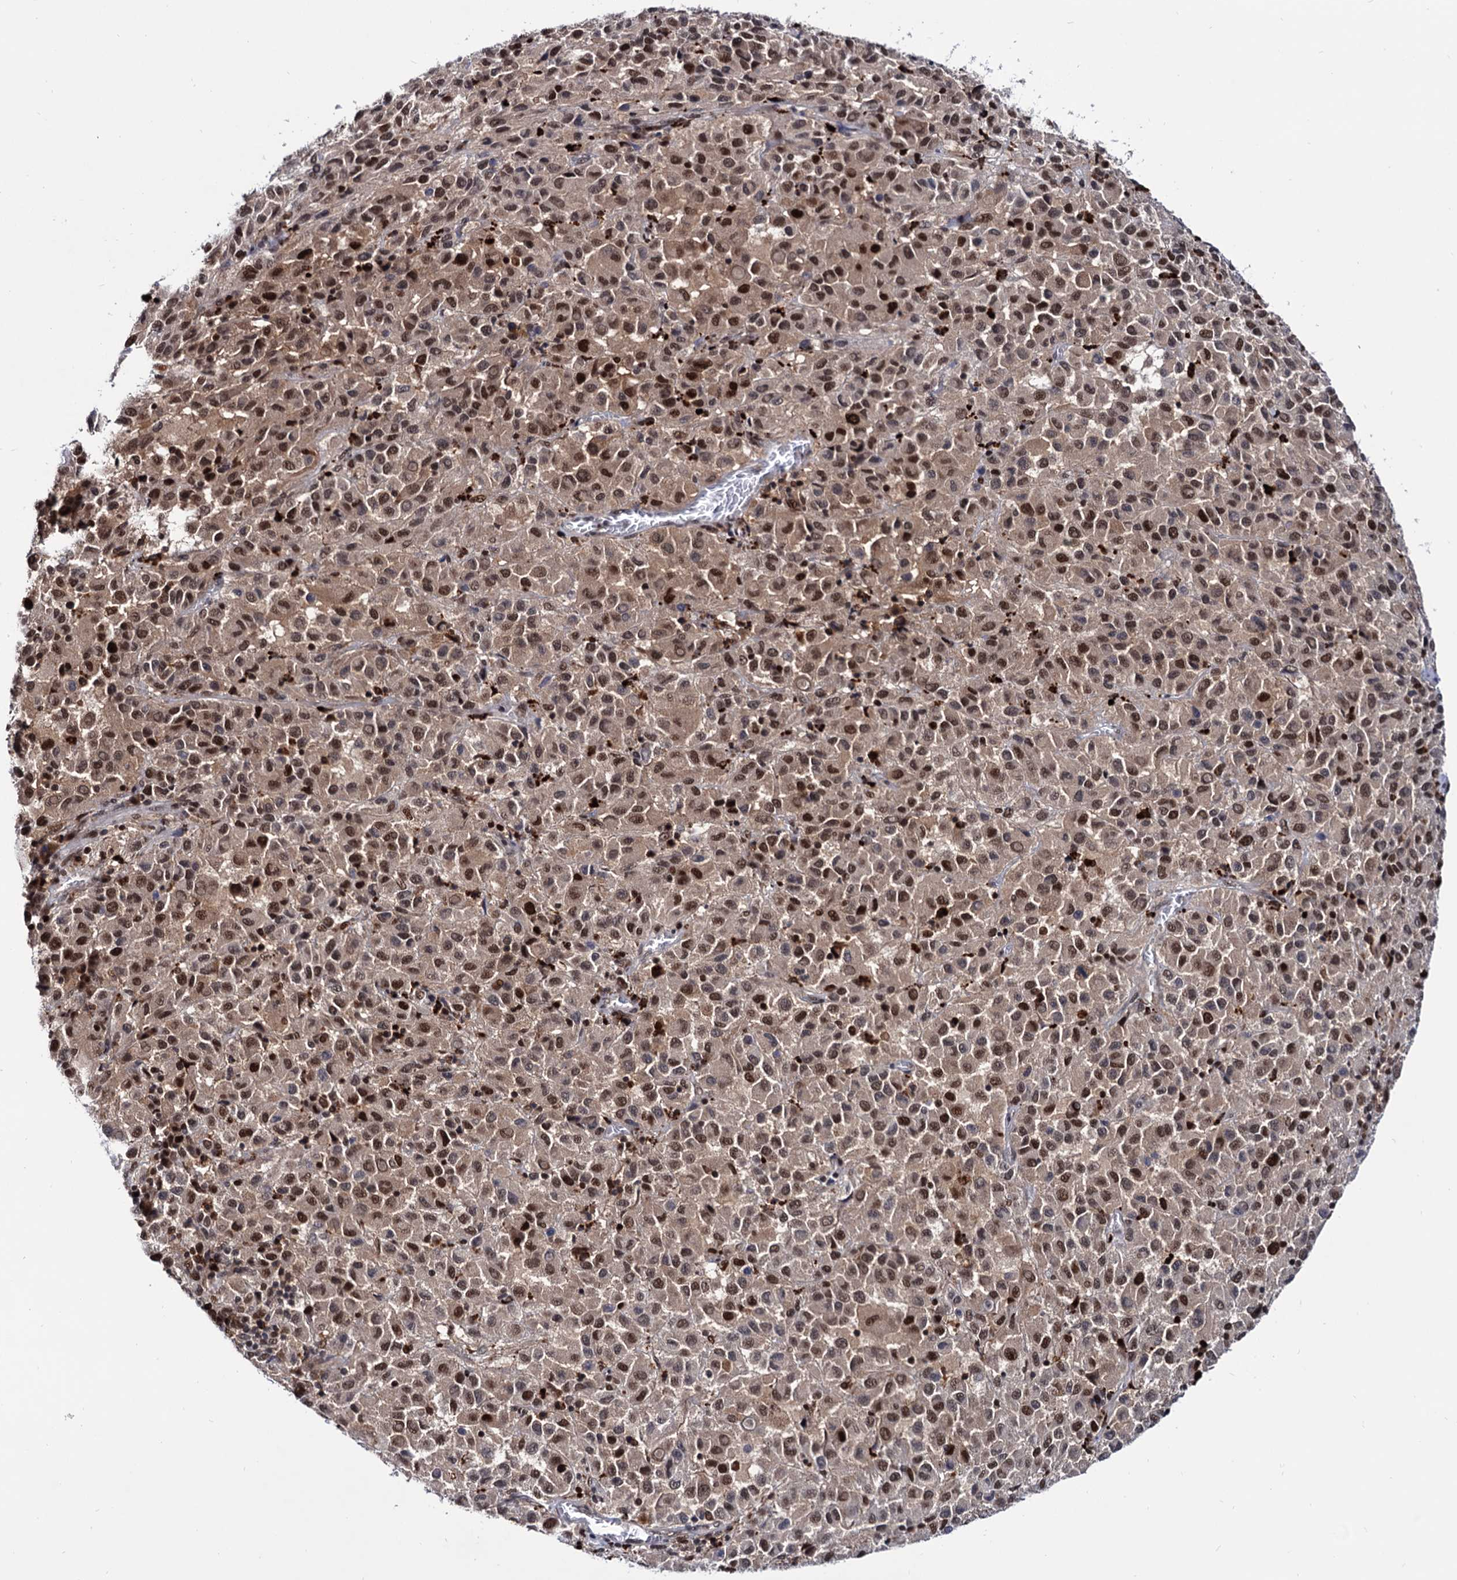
{"staining": {"intensity": "moderate", "quantity": ">75%", "location": "cytoplasmic/membranous,nuclear"}, "tissue": "melanoma", "cell_type": "Tumor cells", "image_type": "cancer", "snomed": [{"axis": "morphology", "description": "Malignant melanoma, Metastatic site"}, {"axis": "topography", "description": "Lung"}], "caption": "Immunohistochemistry (IHC) staining of malignant melanoma (metastatic site), which demonstrates medium levels of moderate cytoplasmic/membranous and nuclear positivity in about >75% of tumor cells indicating moderate cytoplasmic/membranous and nuclear protein expression. The staining was performed using DAB (brown) for protein detection and nuclei were counterstained in hematoxylin (blue).", "gene": "RNASEH2B", "patient": {"sex": "male", "age": 64}}